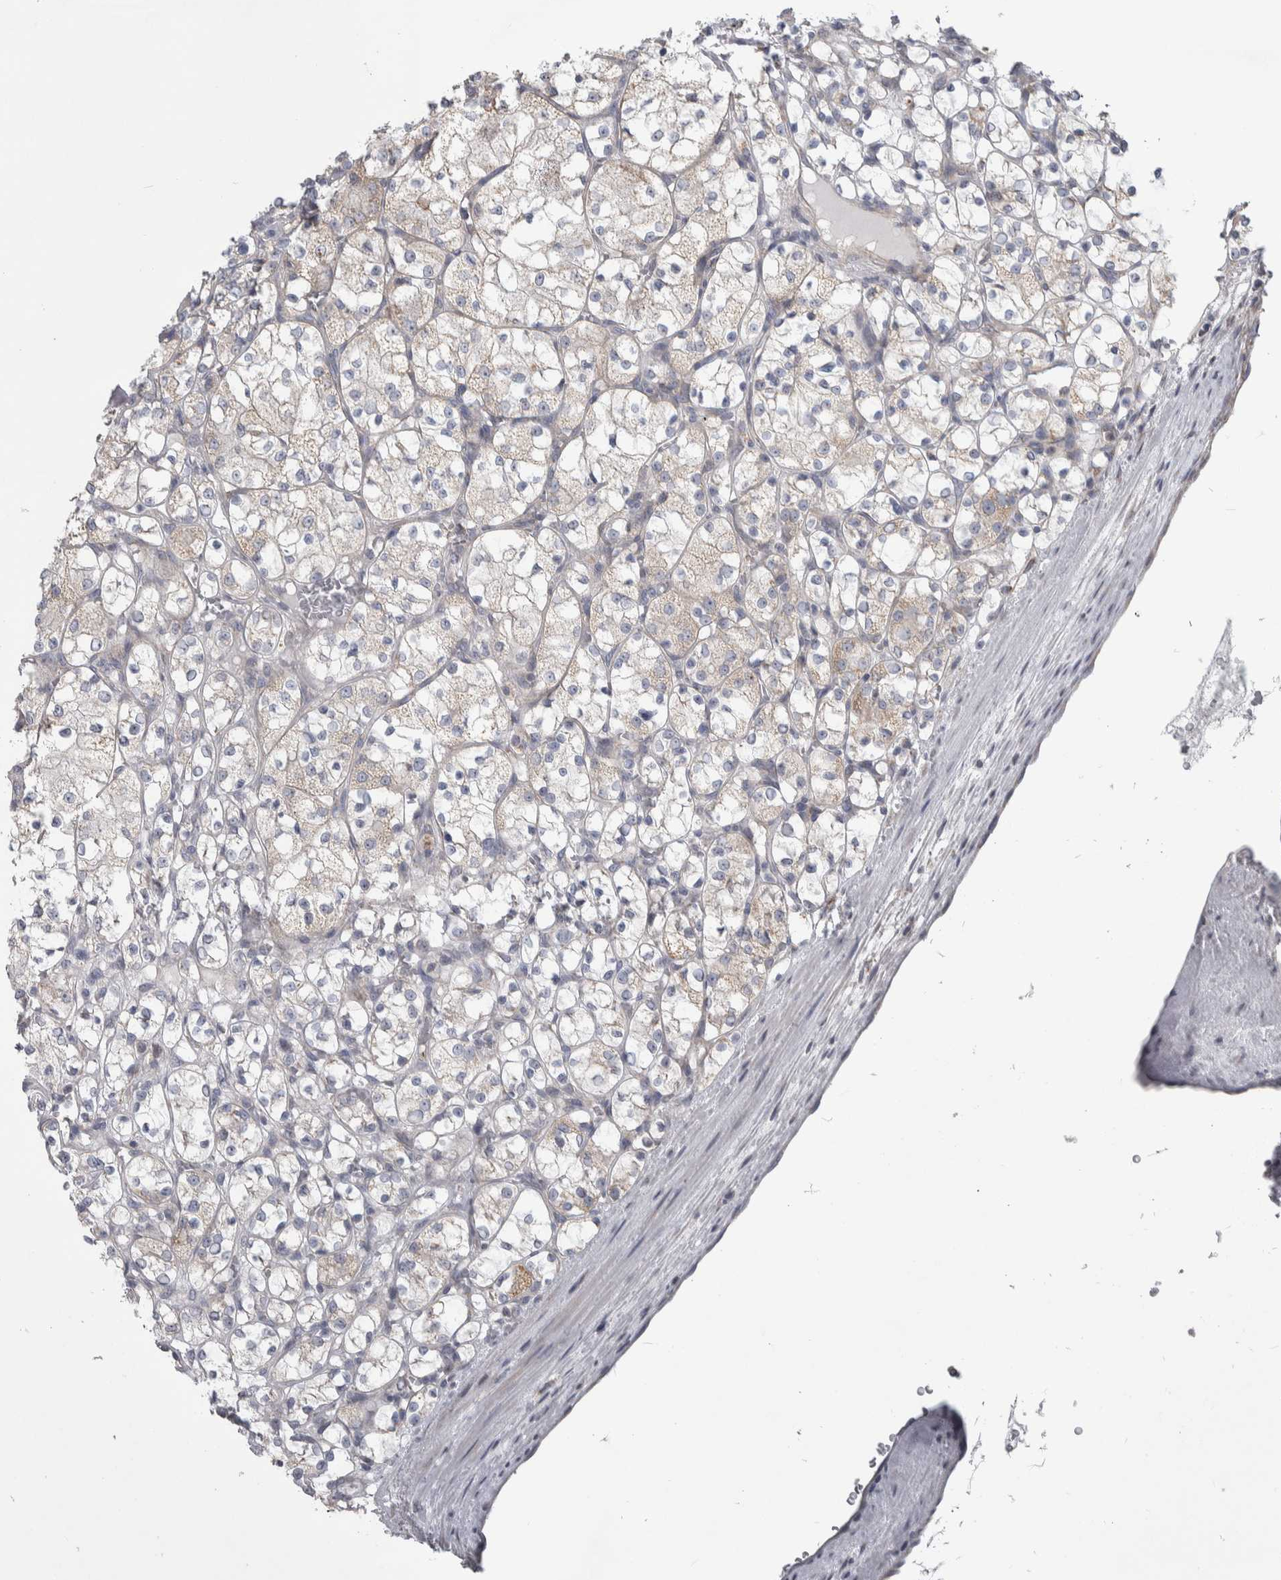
{"staining": {"intensity": "weak", "quantity": "<25%", "location": "cytoplasmic/membranous"}, "tissue": "renal cancer", "cell_type": "Tumor cells", "image_type": "cancer", "snomed": [{"axis": "morphology", "description": "Adenocarcinoma, NOS"}, {"axis": "topography", "description": "Kidney"}], "caption": "High magnification brightfield microscopy of adenocarcinoma (renal) stained with DAB (3,3'-diaminobenzidine) (brown) and counterstained with hematoxylin (blue): tumor cells show no significant staining.", "gene": "SCO1", "patient": {"sex": "female", "age": 69}}